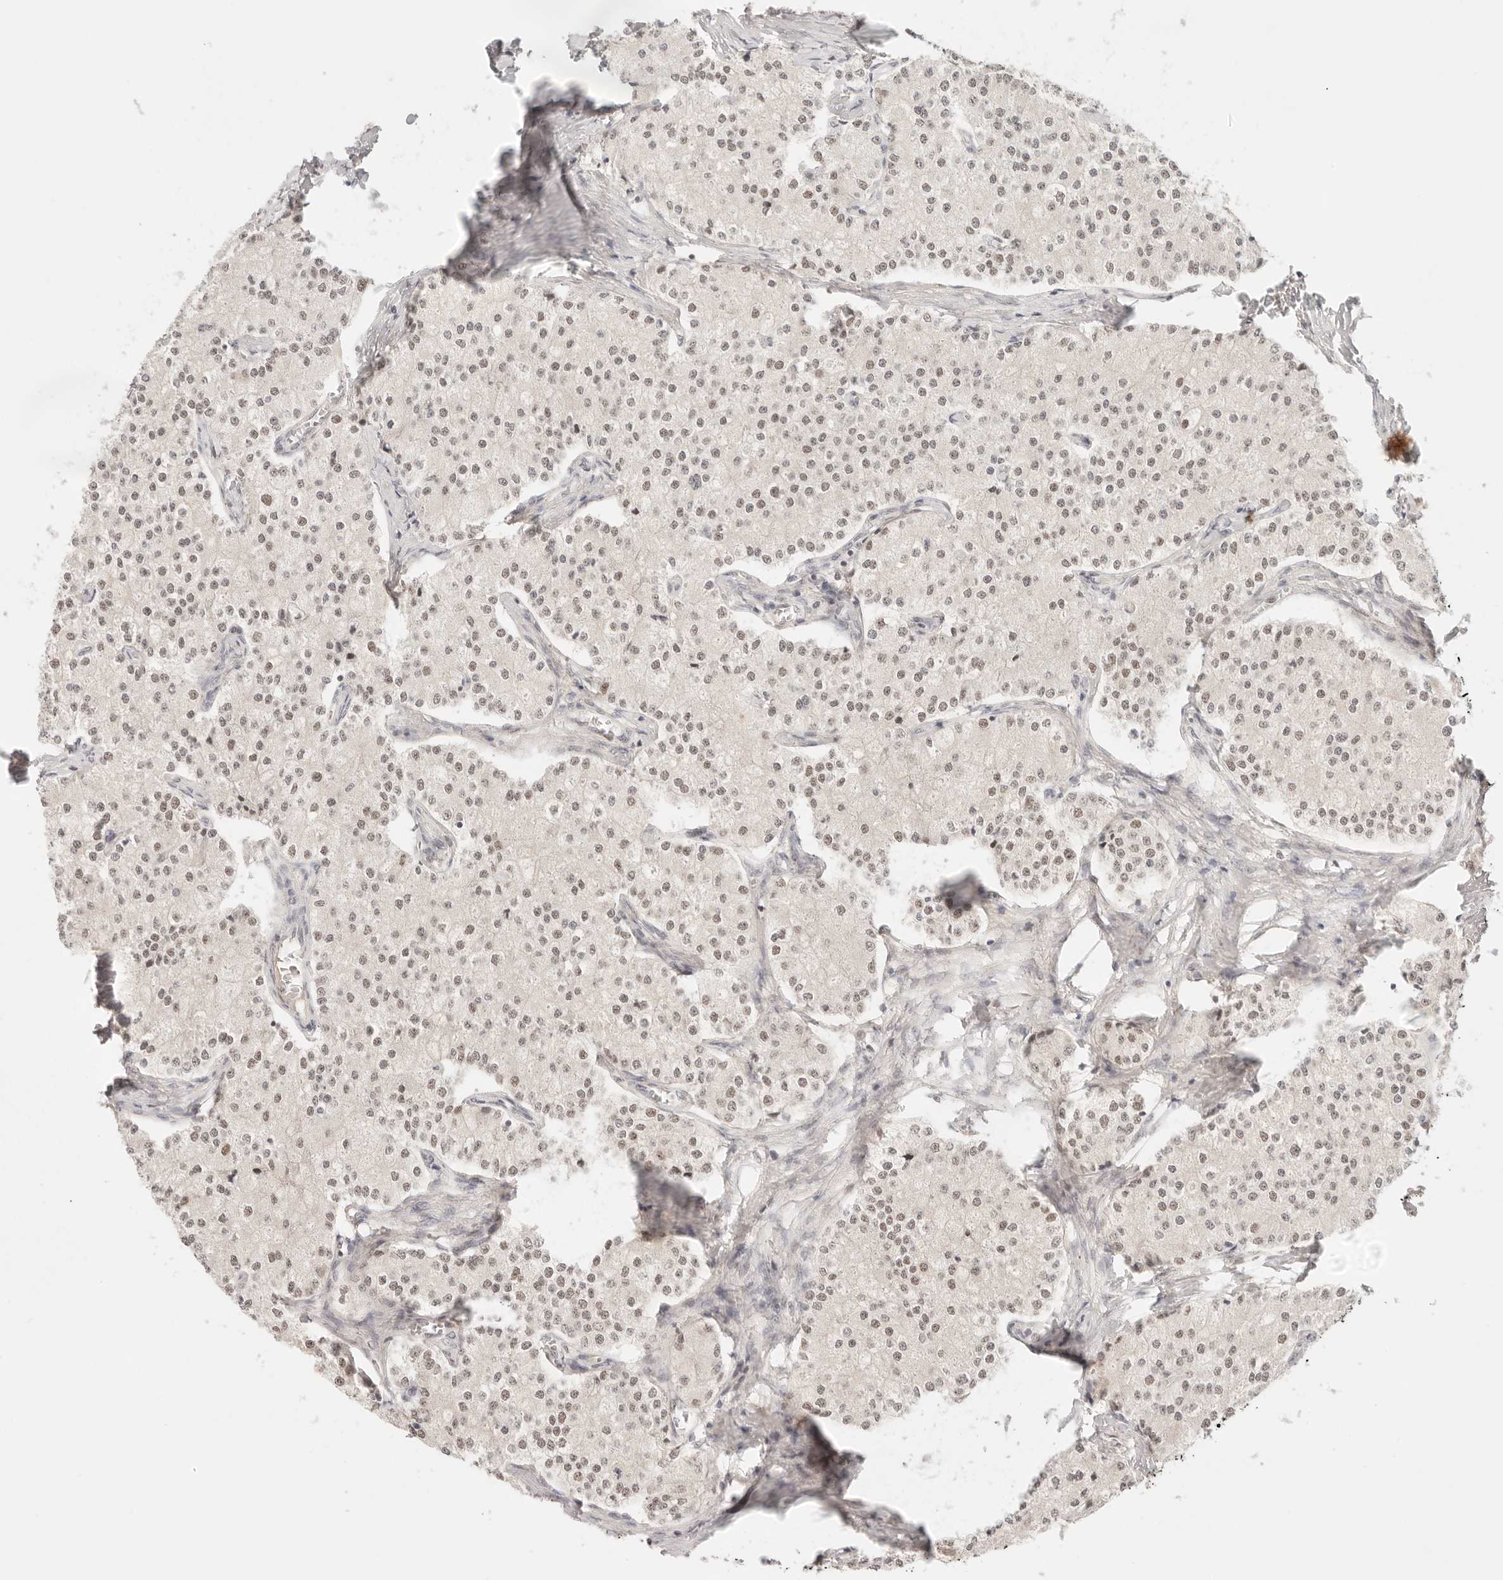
{"staining": {"intensity": "weak", "quantity": ">75%", "location": "nuclear"}, "tissue": "carcinoid", "cell_type": "Tumor cells", "image_type": "cancer", "snomed": [{"axis": "morphology", "description": "Carcinoid, malignant, NOS"}, {"axis": "topography", "description": "Colon"}], "caption": "Human malignant carcinoid stained for a protein (brown) displays weak nuclear positive staining in about >75% of tumor cells.", "gene": "GTF2E2", "patient": {"sex": "female", "age": 52}}